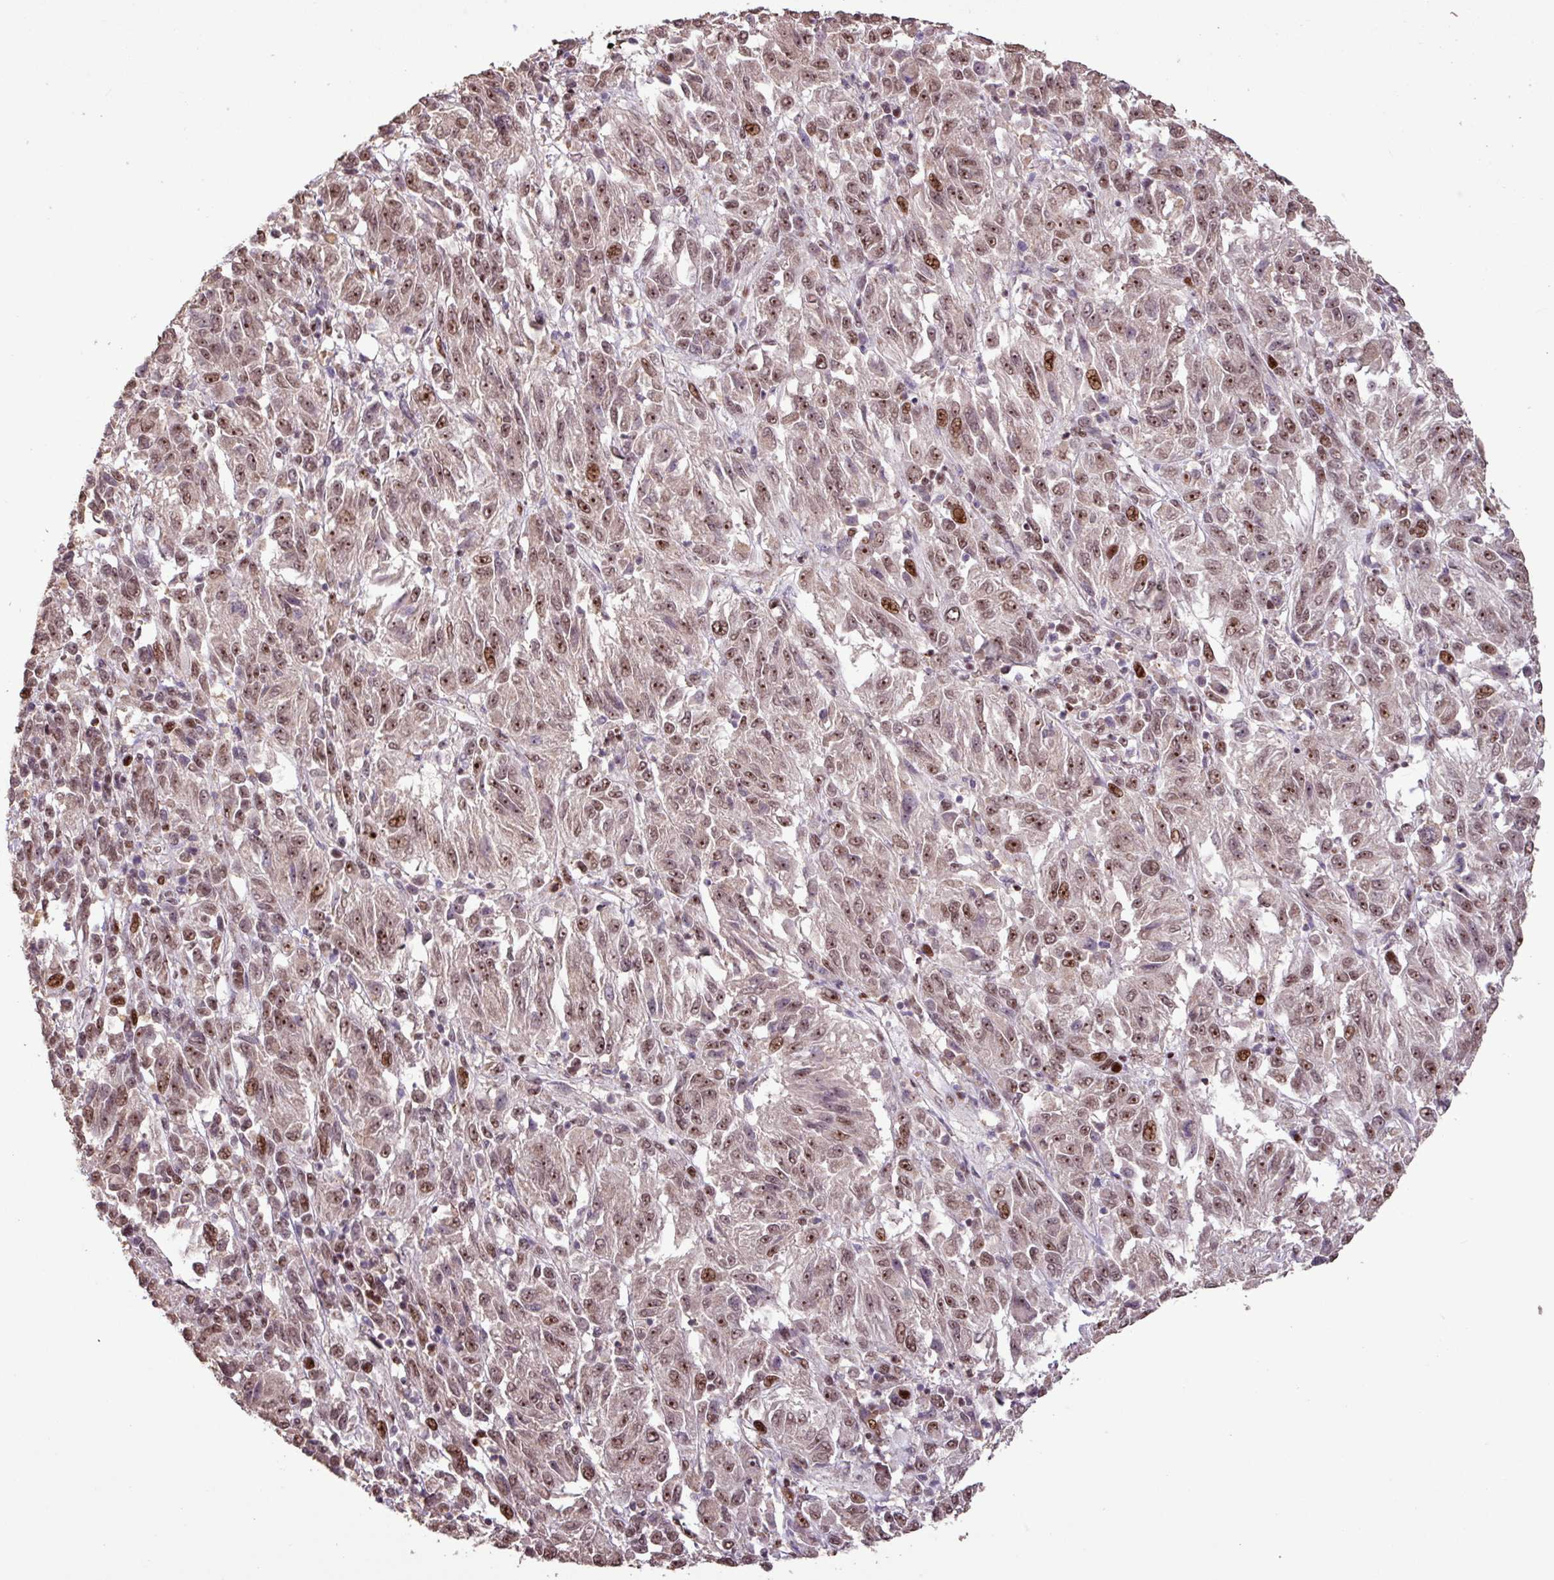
{"staining": {"intensity": "moderate", "quantity": ">75%", "location": "nuclear"}, "tissue": "melanoma", "cell_type": "Tumor cells", "image_type": "cancer", "snomed": [{"axis": "morphology", "description": "Malignant melanoma, Metastatic site"}, {"axis": "topography", "description": "Lung"}], "caption": "A photomicrograph of human malignant melanoma (metastatic site) stained for a protein reveals moderate nuclear brown staining in tumor cells.", "gene": "ZNF709", "patient": {"sex": "male", "age": 64}}